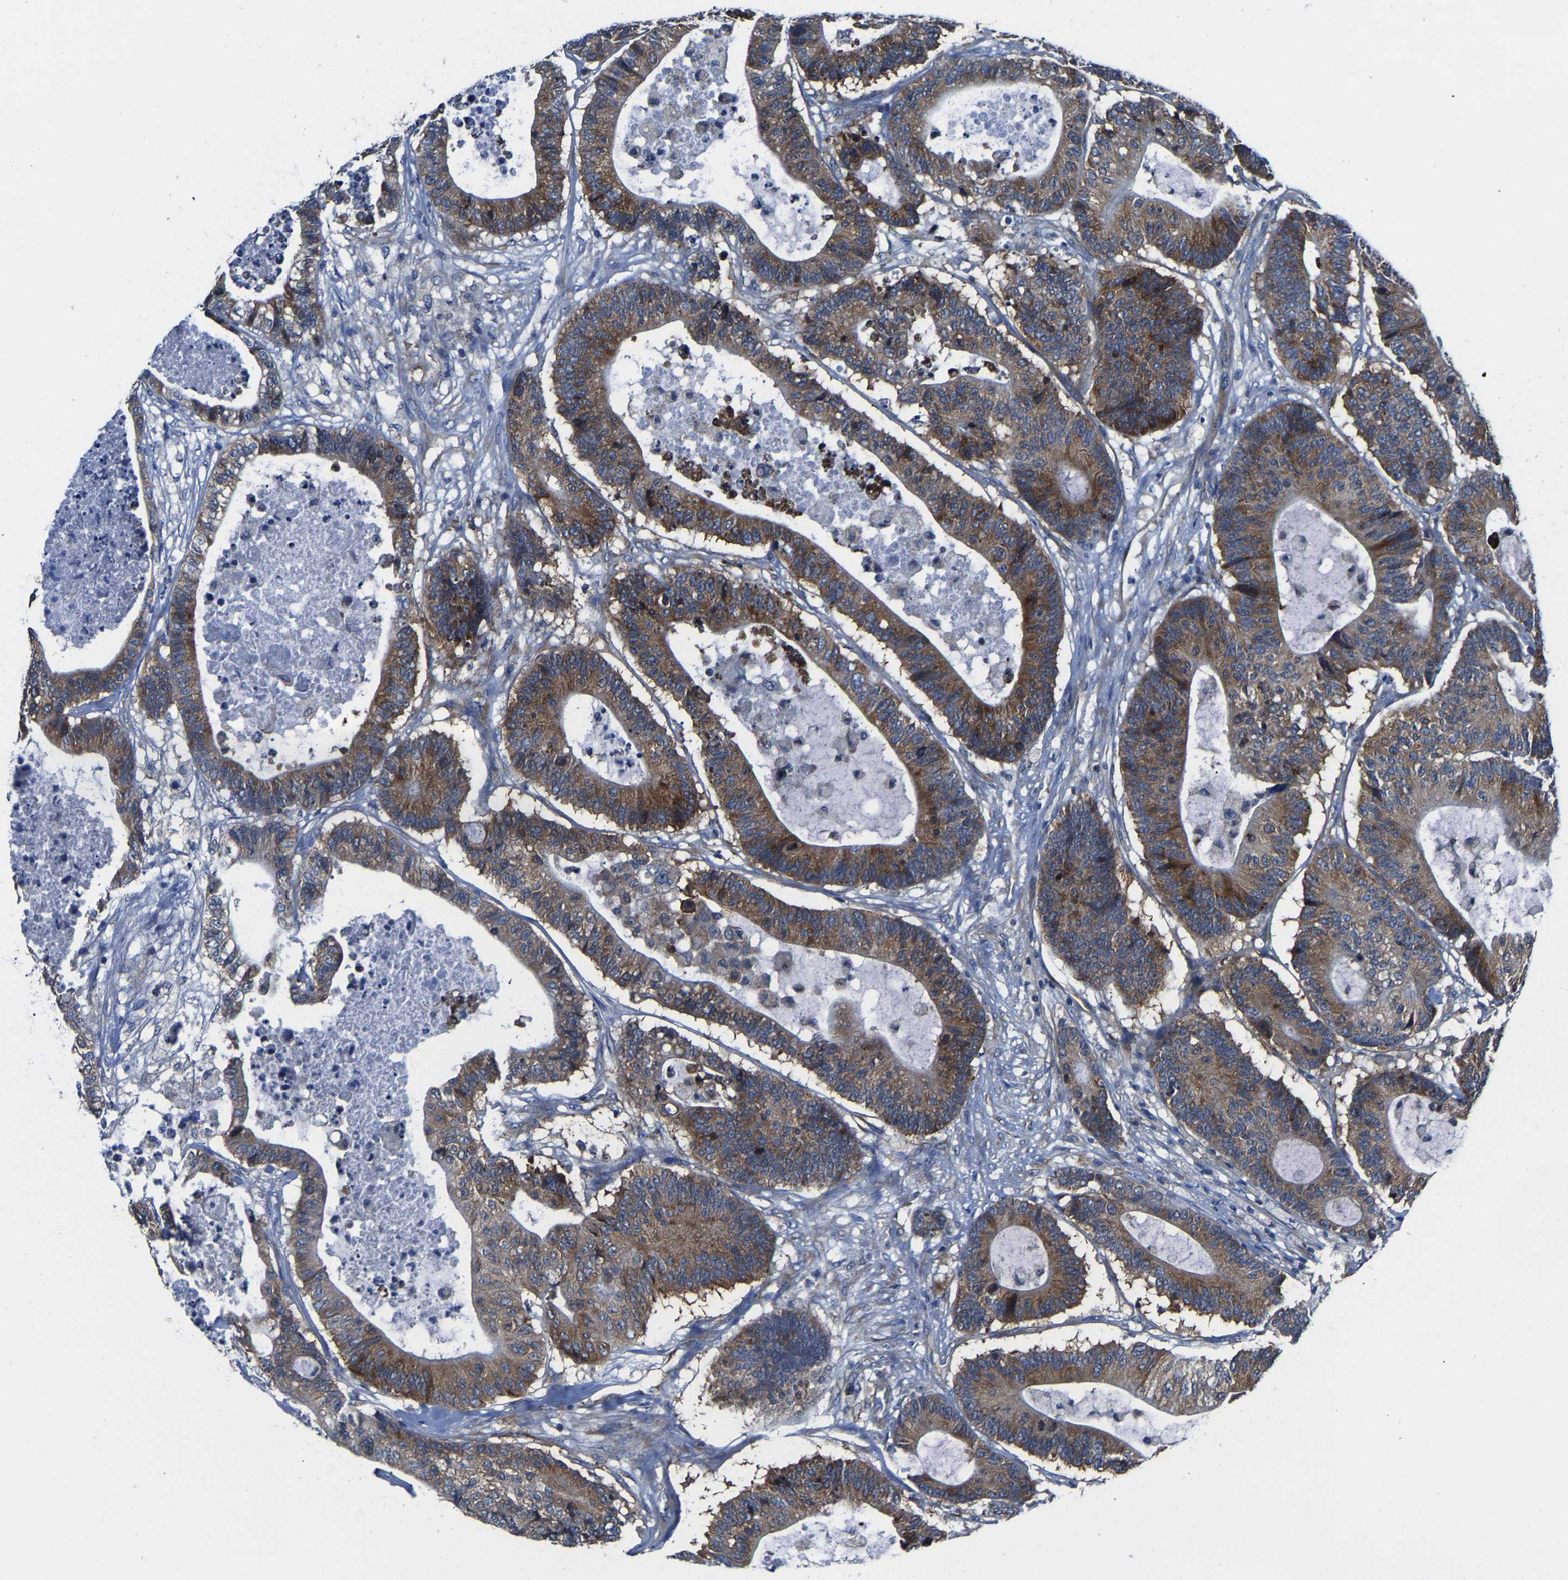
{"staining": {"intensity": "moderate", "quantity": ">75%", "location": "cytoplasmic/membranous"}, "tissue": "colorectal cancer", "cell_type": "Tumor cells", "image_type": "cancer", "snomed": [{"axis": "morphology", "description": "Adenocarcinoma, NOS"}, {"axis": "topography", "description": "Colon"}], "caption": "IHC histopathology image of colorectal cancer stained for a protein (brown), which exhibits medium levels of moderate cytoplasmic/membranous expression in about >75% of tumor cells.", "gene": "G3BP2", "patient": {"sex": "female", "age": 84}}